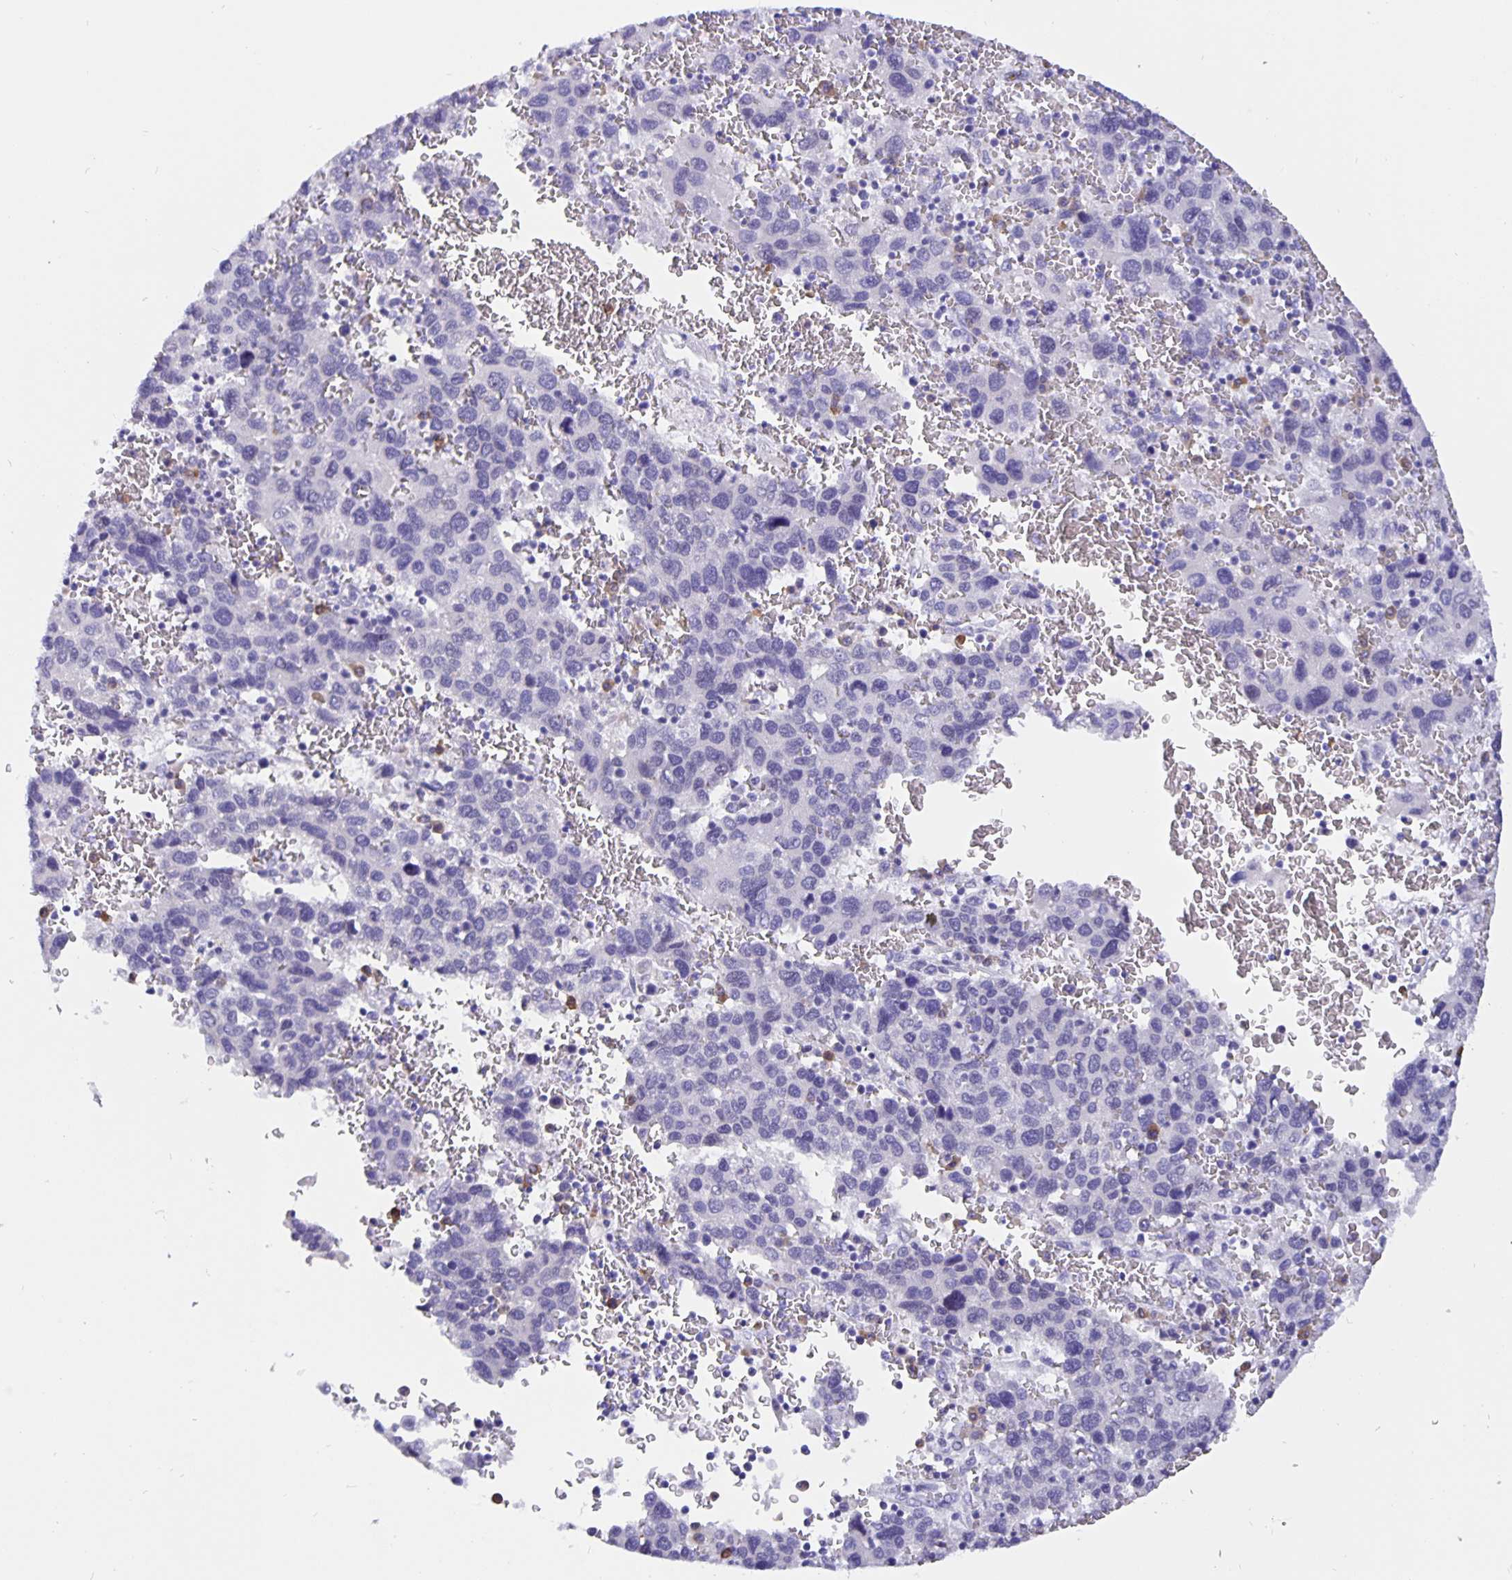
{"staining": {"intensity": "negative", "quantity": "none", "location": "none"}, "tissue": "liver cancer", "cell_type": "Tumor cells", "image_type": "cancer", "snomed": [{"axis": "morphology", "description": "Carcinoma, Hepatocellular, NOS"}, {"axis": "topography", "description": "Liver"}], "caption": "Tumor cells are negative for brown protein staining in liver cancer (hepatocellular carcinoma). (DAB immunohistochemistry (IHC), high magnification).", "gene": "ERMN", "patient": {"sex": "male", "age": 69}}